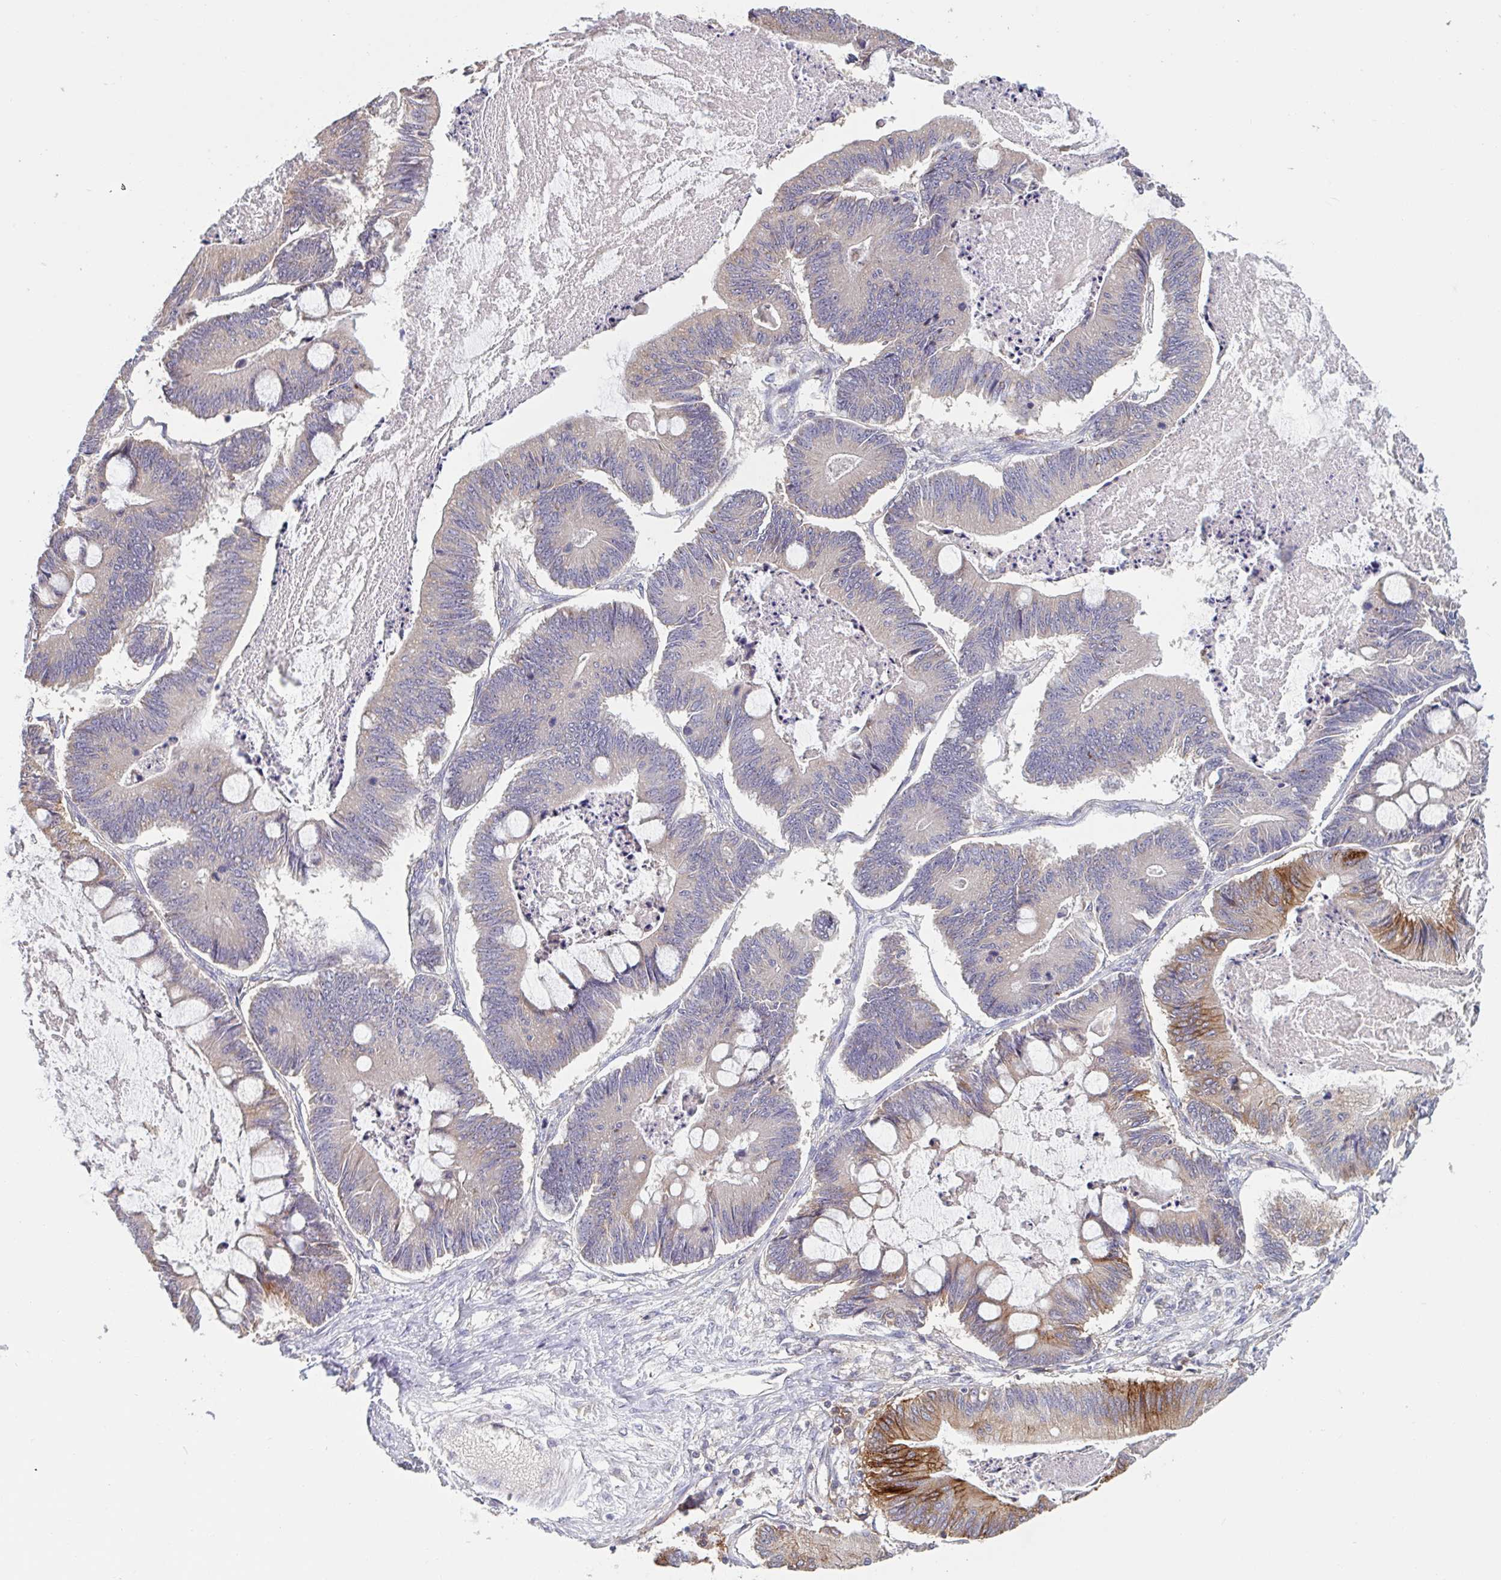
{"staining": {"intensity": "strong", "quantity": "<25%", "location": "cytoplasmic/membranous"}, "tissue": "ovarian cancer", "cell_type": "Tumor cells", "image_type": "cancer", "snomed": [{"axis": "morphology", "description": "Cystadenocarcinoma, mucinous, NOS"}, {"axis": "topography", "description": "Ovary"}], "caption": "A micrograph of human mucinous cystadenocarcinoma (ovarian) stained for a protein demonstrates strong cytoplasmic/membranous brown staining in tumor cells.", "gene": "CD1E", "patient": {"sex": "female", "age": 61}}